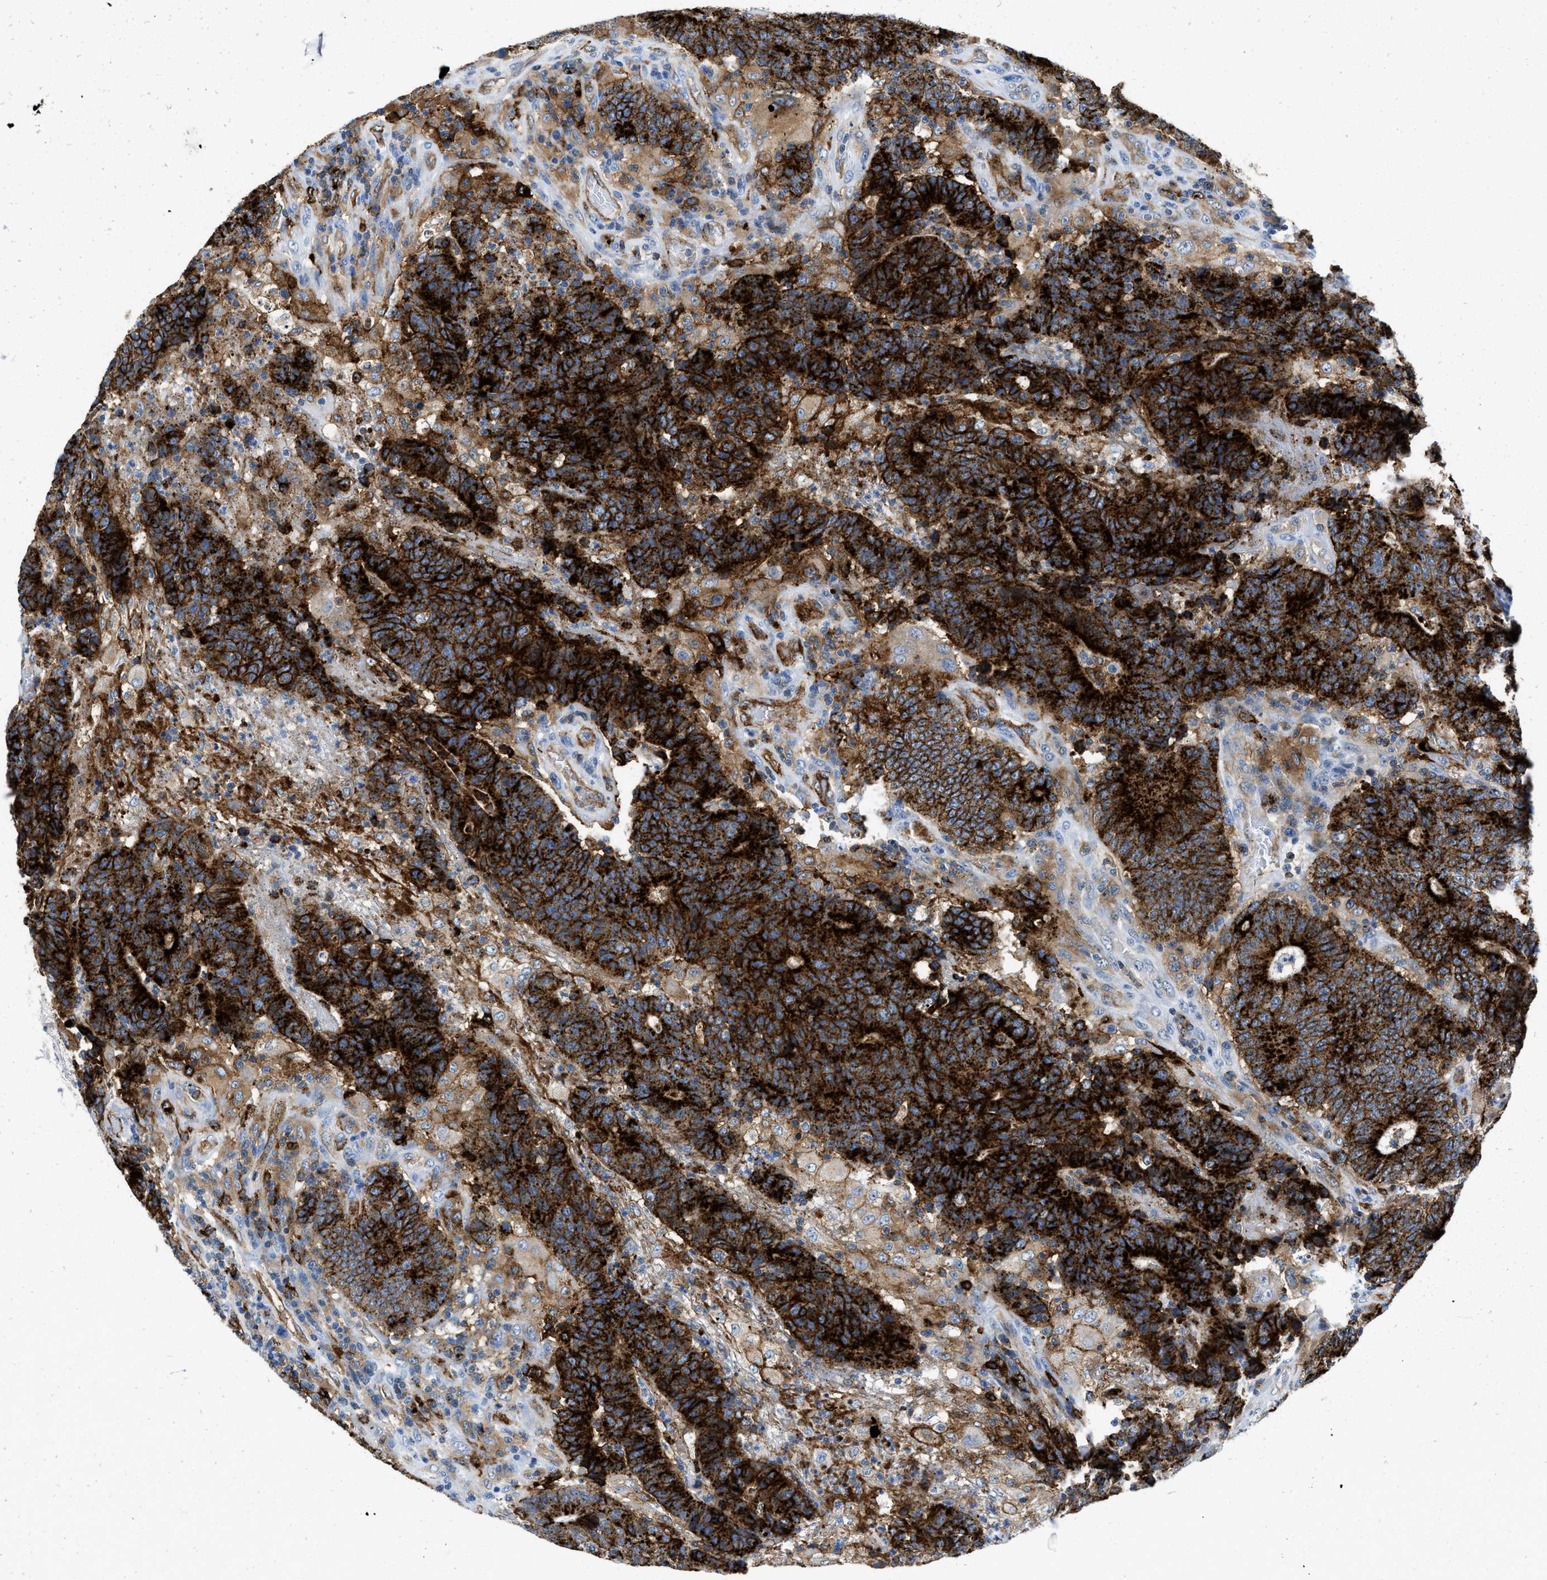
{"staining": {"intensity": "strong", "quantity": ">75%", "location": "cytoplasmic/membranous"}, "tissue": "colorectal cancer", "cell_type": "Tumor cells", "image_type": "cancer", "snomed": [{"axis": "morphology", "description": "Normal tissue, NOS"}, {"axis": "morphology", "description": "Adenocarcinoma, NOS"}, {"axis": "topography", "description": "Colon"}], "caption": "This photomicrograph displays colorectal cancer (adenocarcinoma) stained with IHC to label a protein in brown. The cytoplasmic/membranous of tumor cells show strong positivity for the protein. Nuclei are counter-stained blue.", "gene": "CD226", "patient": {"sex": "female", "age": 75}}